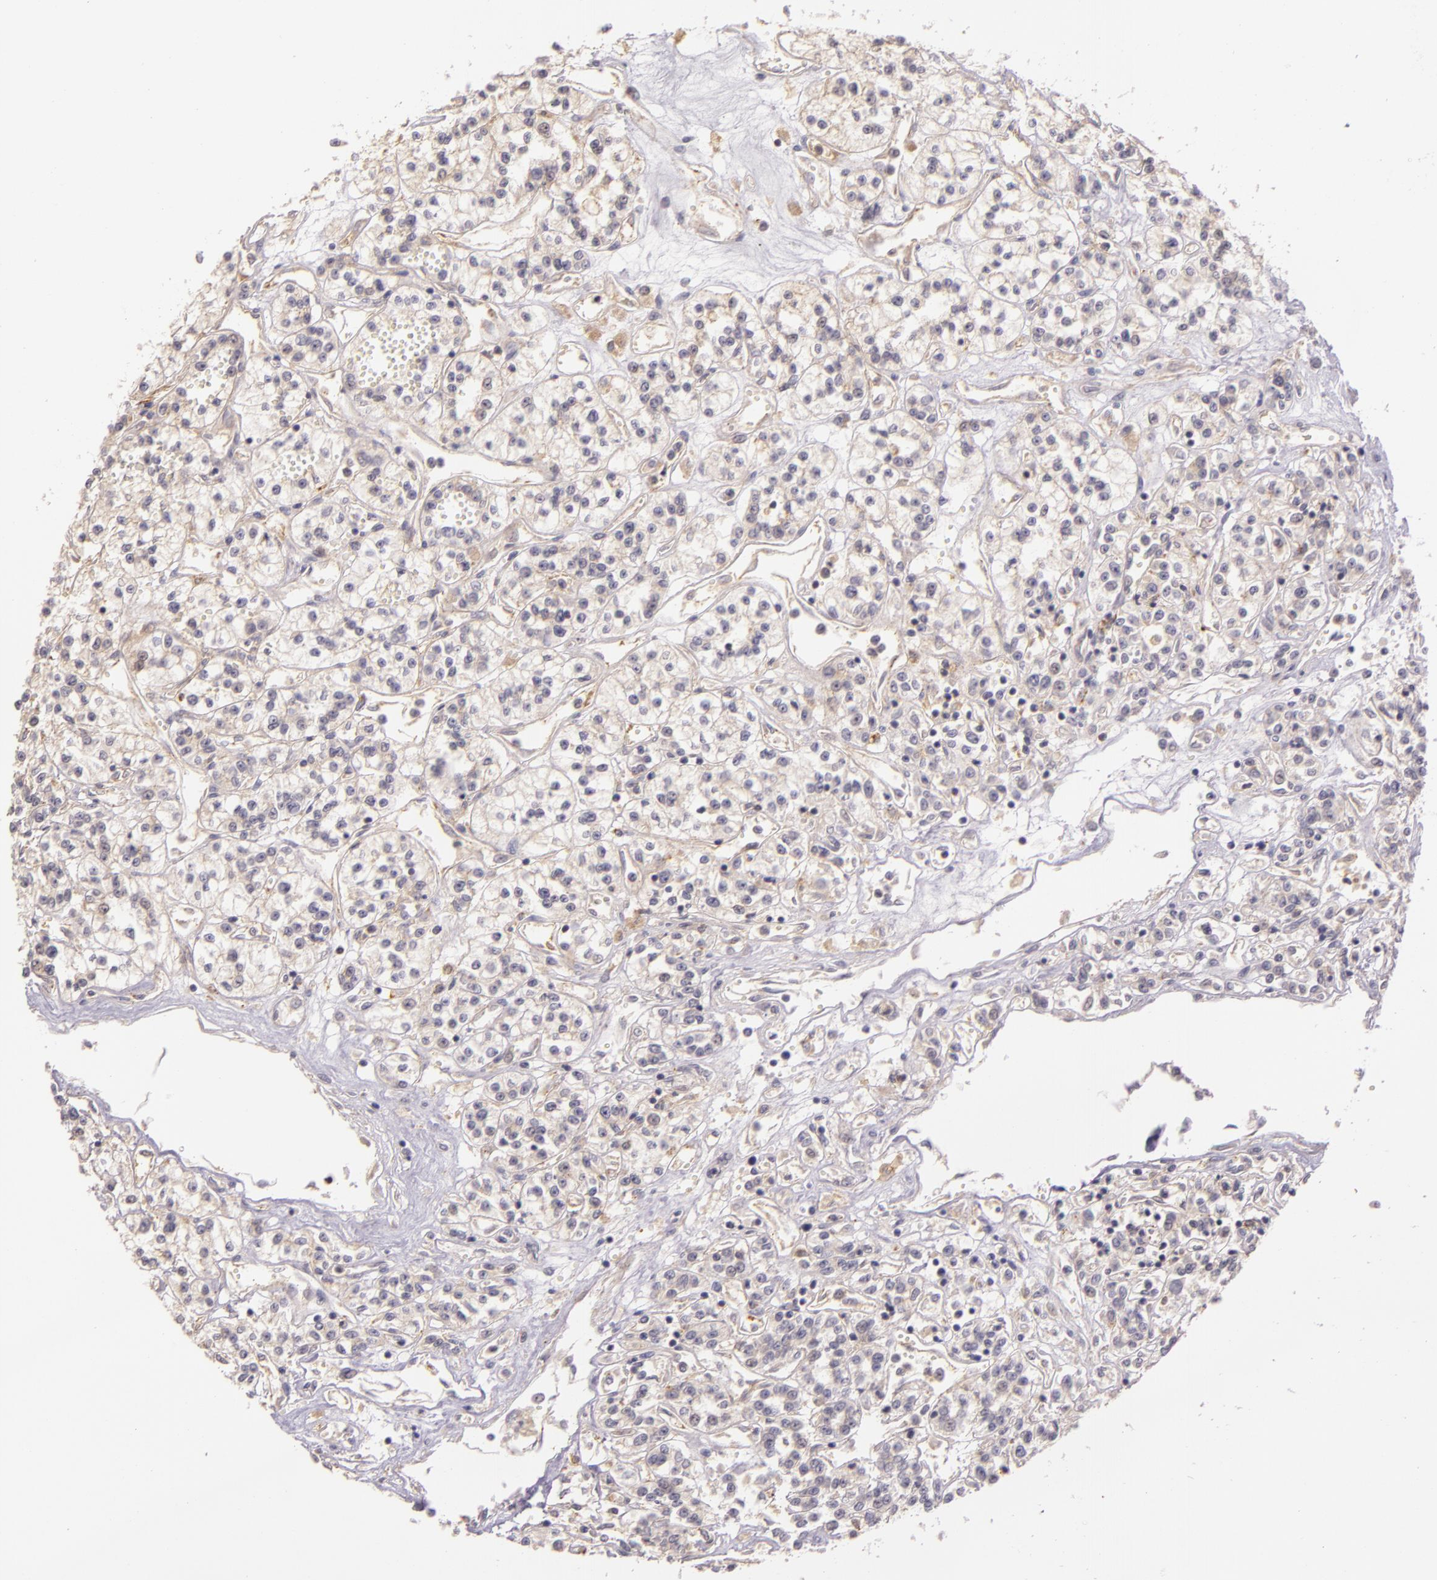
{"staining": {"intensity": "weak", "quantity": "<25%", "location": "cytoplasmic/membranous"}, "tissue": "renal cancer", "cell_type": "Tumor cells", "image_type": "cancer", "snomed": [{"axis": "morphology", "description": "Adenocarcinoma, NOS"}, {"axis": "topography", "description": "Kidney"}], "caption": "Renal cancer (adenocarcinoma) was stained to show a protein in brown. There is no significant positivity in tumor cells.", "gene": "ARMH4", "patient": {"sex": "female", "age": 76}}